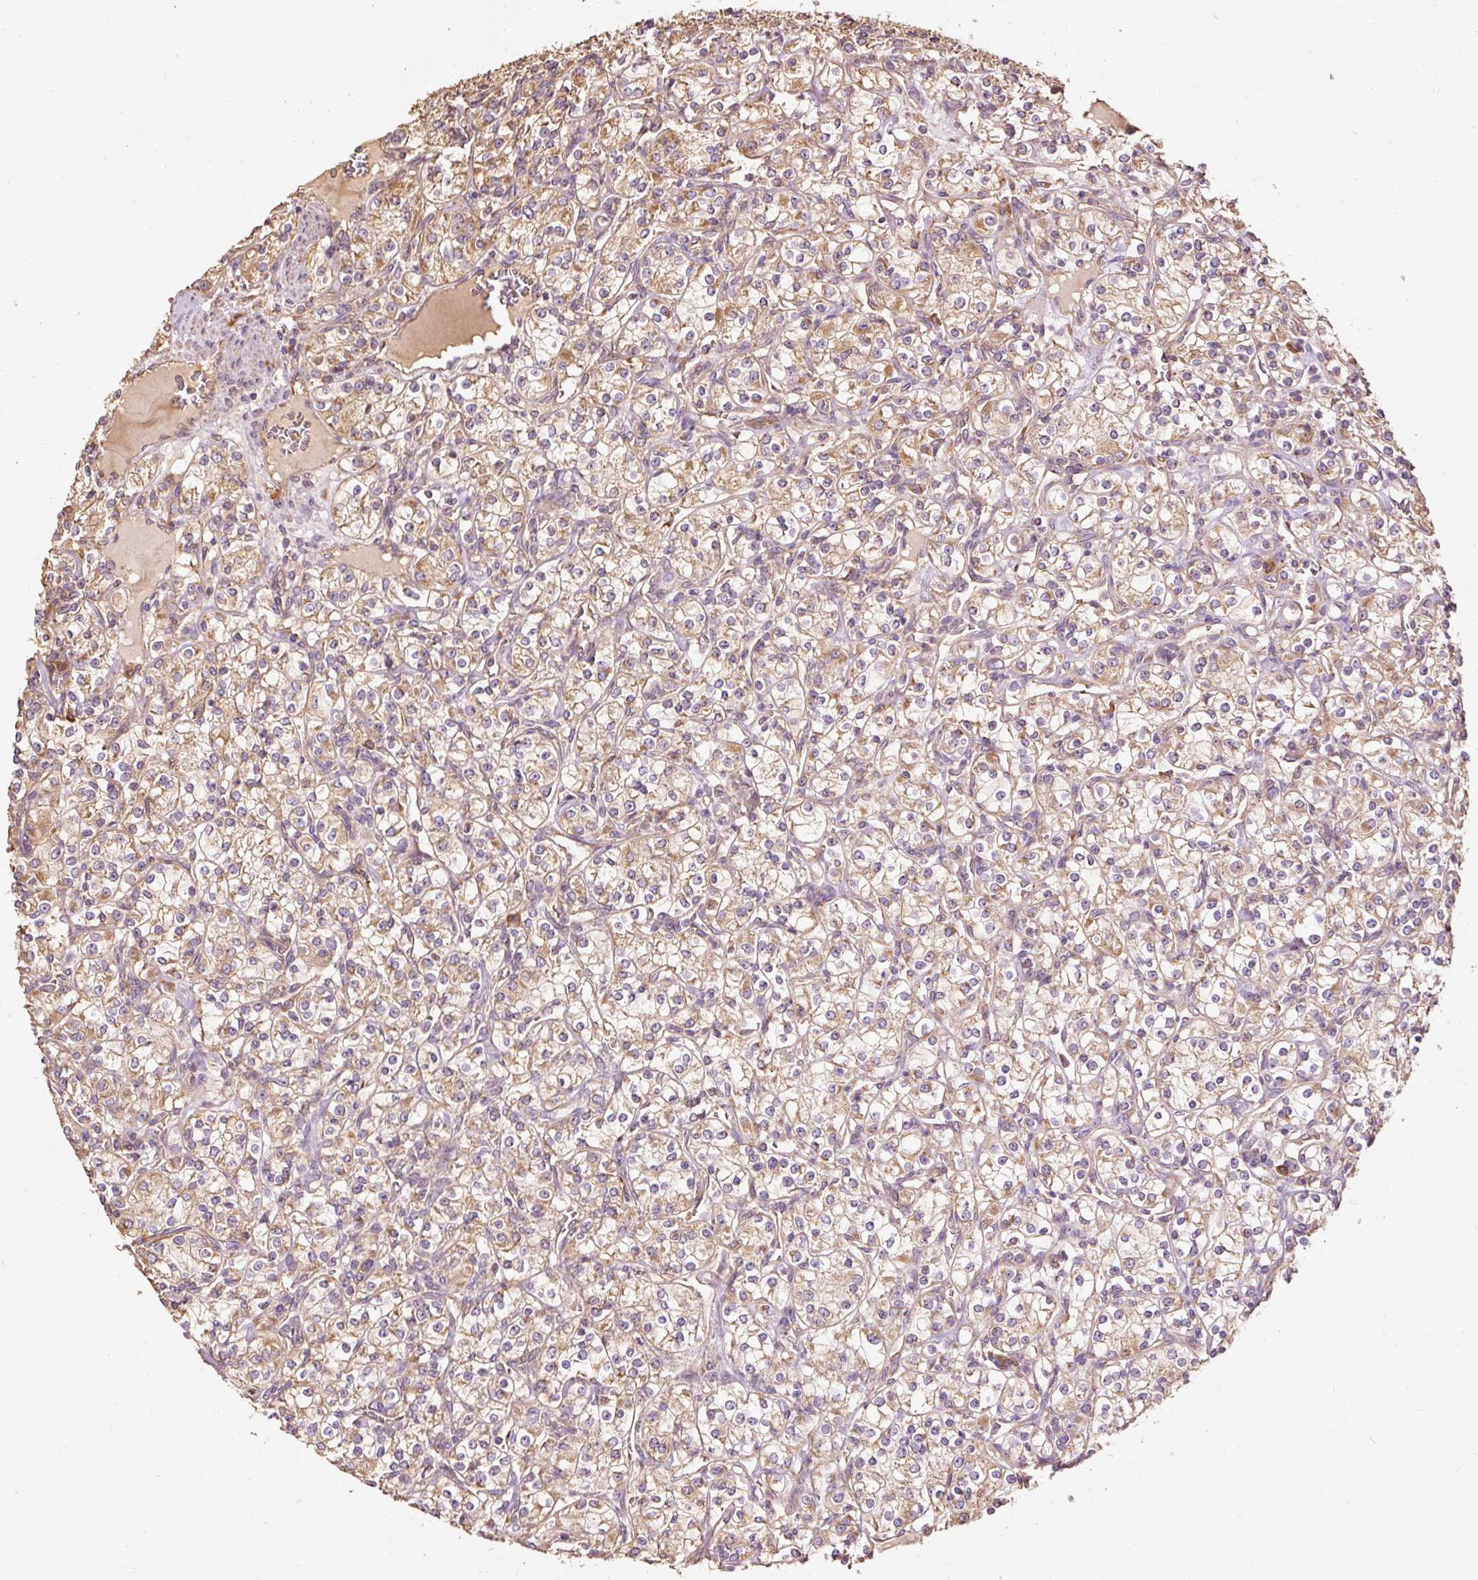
{"staining": {"intensity": "moderate", "quantity": ">75%", "location": "cytoplasmic/membranous"}, "tissue": "renal cancer", "cell_type": "Tumor cells", "image_type": "cancer", "snomed": [{"axis": "morphology", "description": "Adenocarcinoma, NOS"}, {"axis": "topography", "description": "Kidney"}], "caption": "Protein staining demonstrates moderate cytoplasmic/membranous positivity in about >75% of tumor cells in renal cancer (adenocarcinoma).", "gene": "EFHC1", "patient": {"sex": "male", "age": 77}}